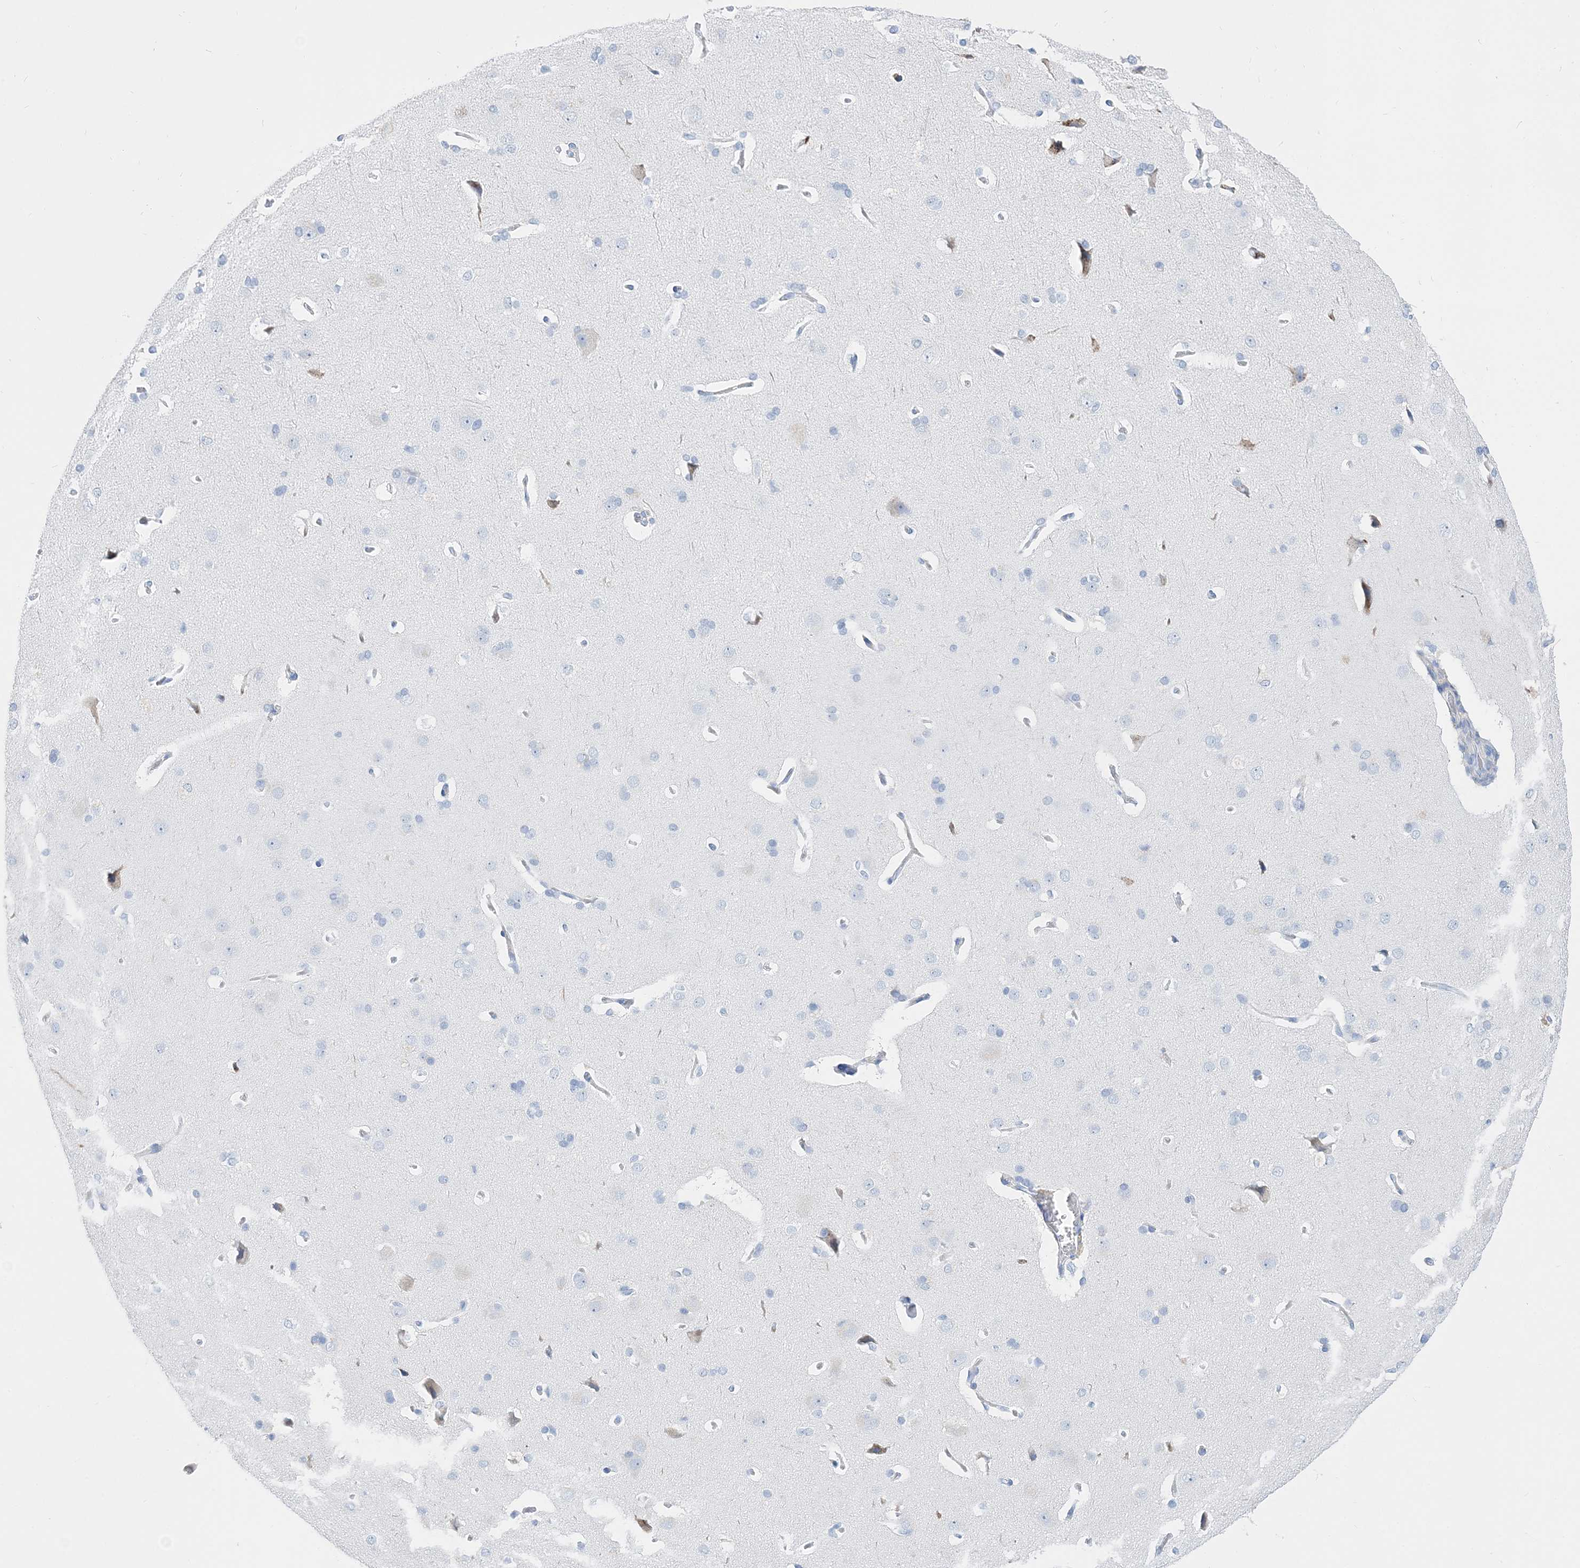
{"staining": {"intensity": "negative", "quantity": "none", "location": "none"}, "tissue": "cerebral cortex", "cell_type": "Endothelial cells", "image_type": "normal", "snomed": [{"axis": "morphology", "description": "Normal tissue, NOS"}, {"axis": "topography", "description": "Cerebral cortex"}], "caption": "Immunohistochemistry of normal cerebral cortex exhibits no positivity in endothelial cells. (DAB (3,3'-diaminobenzidine) IHC with hematoxylin counter stain).", "gene": "TSPYL6", "patient": {"sex": "male", "age": 62}}